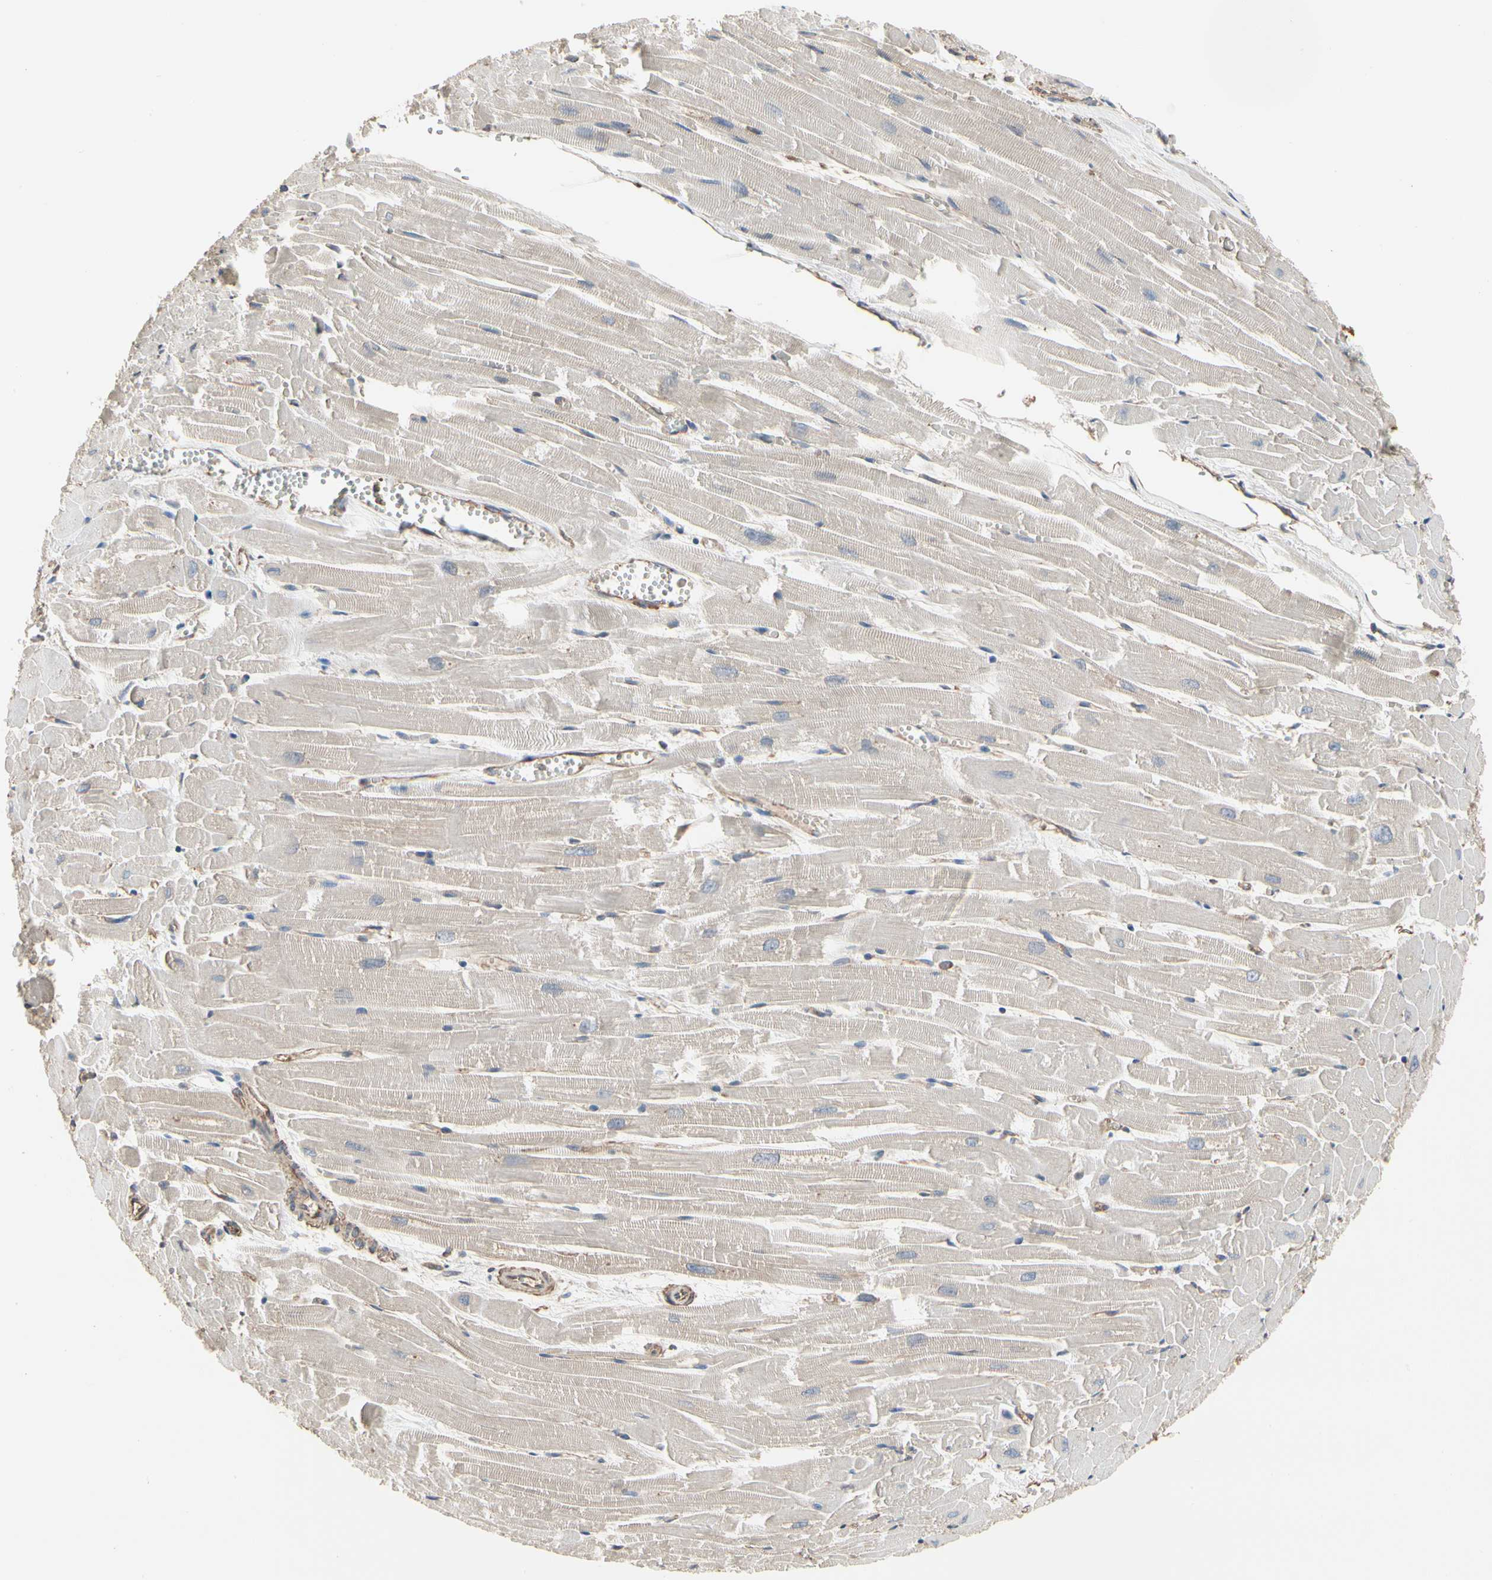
{"staining": {"intensity": "weak", "quantity": "<25%", "location": "cytoplasmic/membranous"}, "tissue": "heart muscle", "cell_type": "Cardiomyocytes", "image_type": "normal", "snomed": [{"axis": "morphology", "description": "Normal tissue, NOS"}, {"axis": "topography", "description": "Heart"}], "caption": "Cardiomyocytes show no significant protein staining in normal heart muscle. (Brightfield microscopy of DAB immunohistochemistry (IHC) at high magnification).", "gene": "PDZK1", "patient": {"sex": "female", "age": 19}}